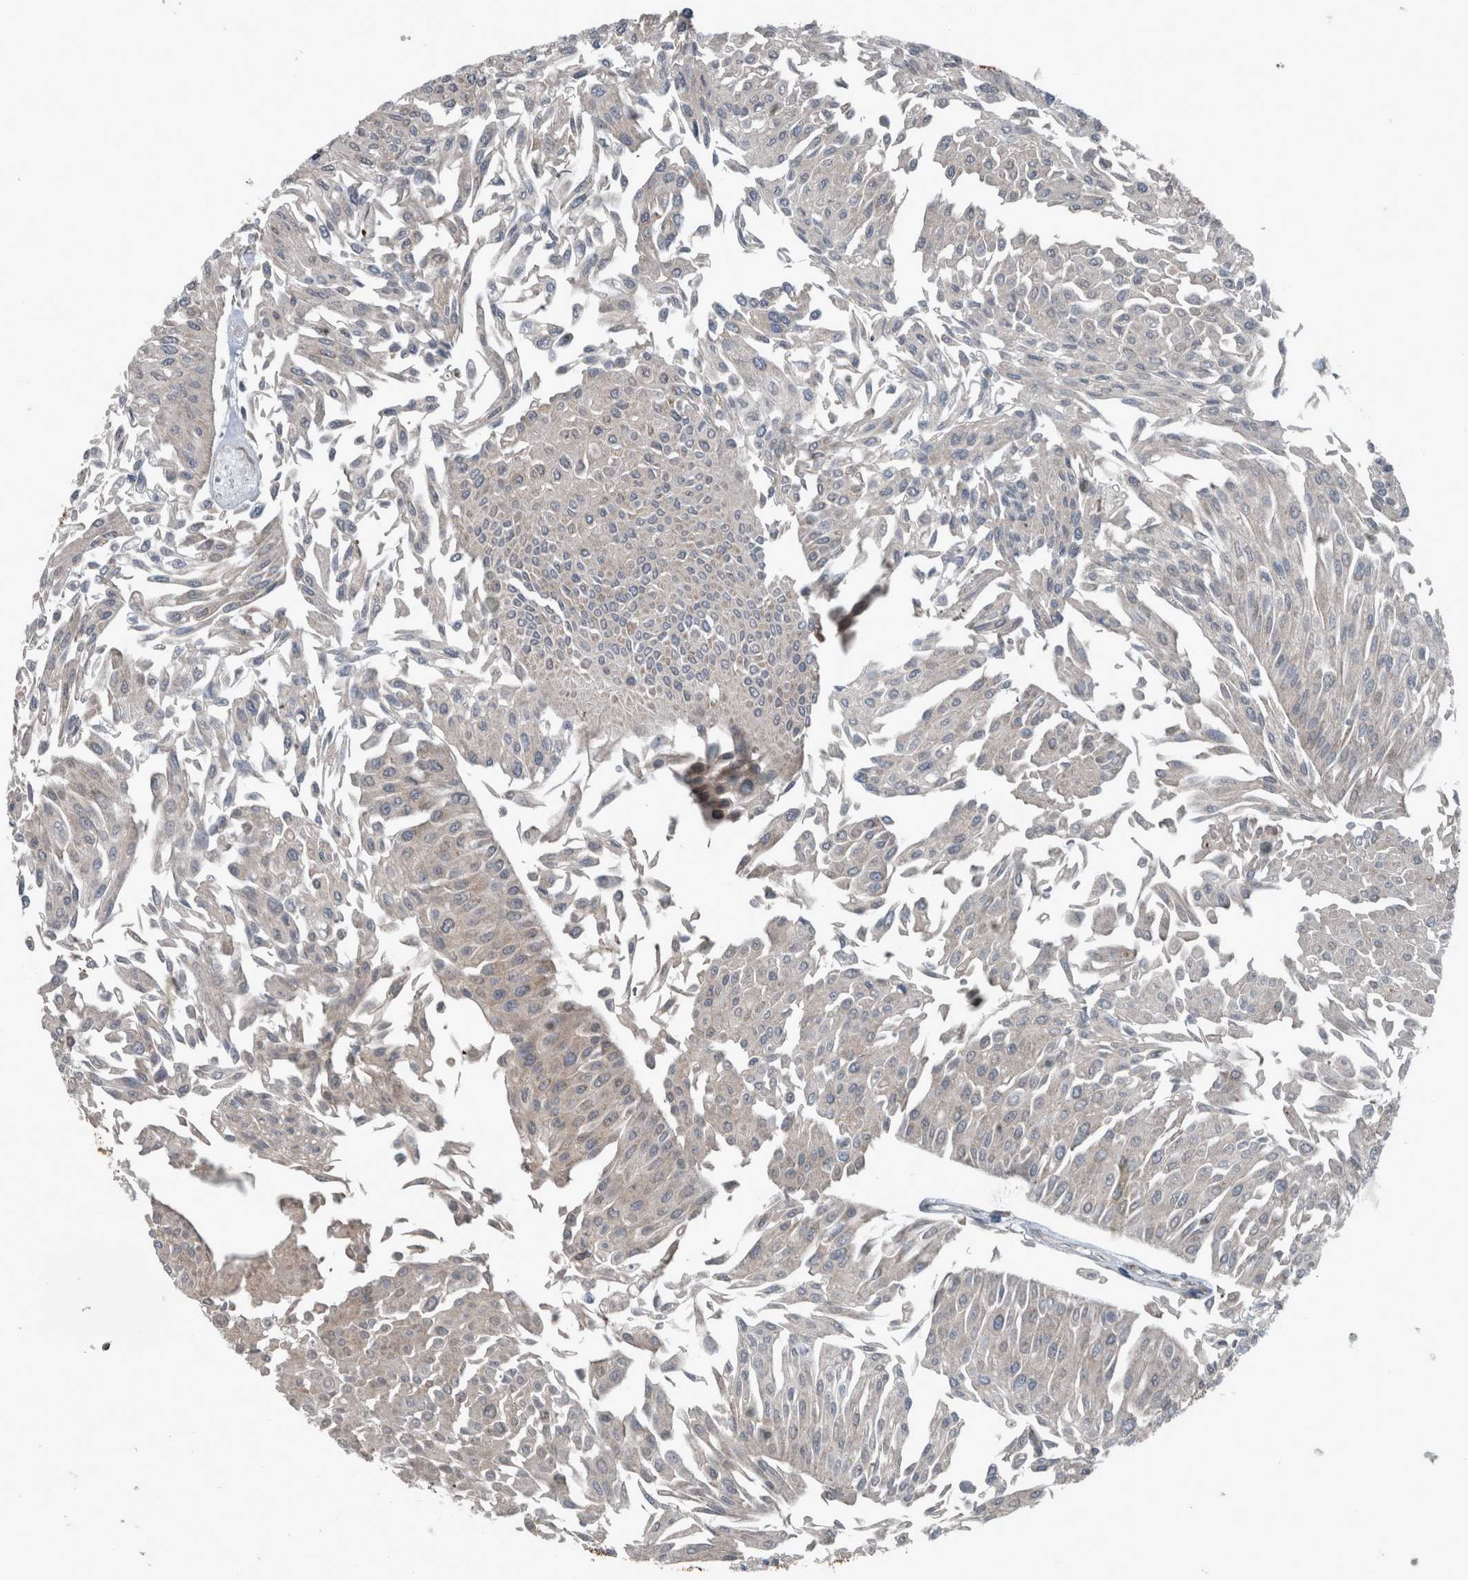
{"staining": {"intensity": "negative", "quantity": "none", "location": "none"}, "tissue": "urothelial cancer", "cell_type": "Tumor cells", "image_type": "cancer", "snomed": [{"axis": "morphology", "description": "Urothelial carcinoma, Low grade"}, {"axis": "topography", "description": "Urinary bladder"}], "caption": "This is a histopathology image of immunohistochemistry staining of urothelial cancer, which shows no expression in tumor cells. (DAB (3,3'-diaminobenzidine) IHC visualized using brightfield microscopy, high magnification).", "gene": "EXOC8", "patient": {"sex": "male", "age": 67}}